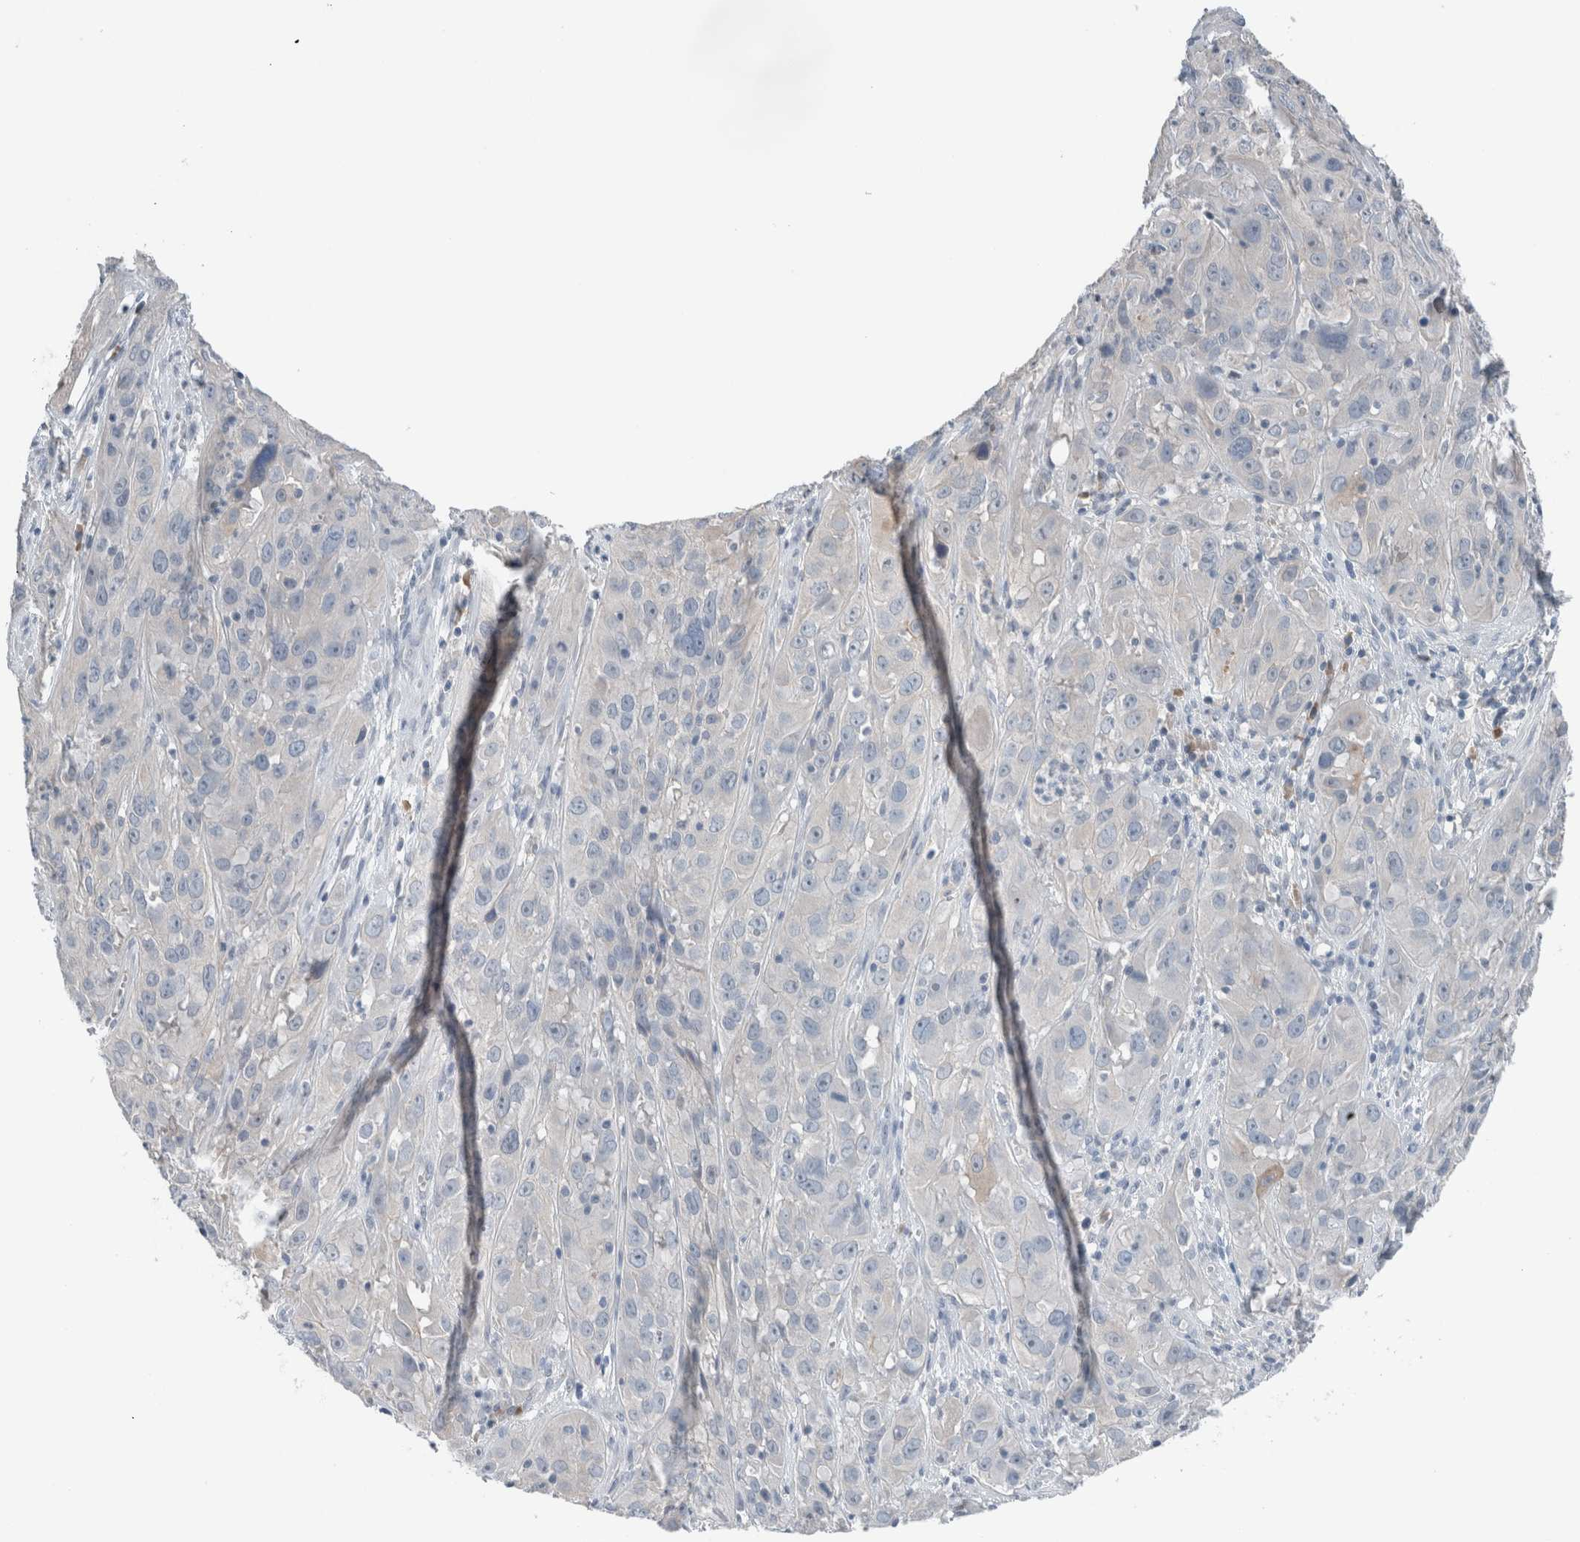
{"staining": {"intensity": "negative", "quantity": "none", "location": "none"}, "tissue": "cervical cancer", "cell_type": "Tumor cells", "image_type": "cancer", "snomed": [{"axis": "morphology", "description": "Squamous cell carcinoma, NOS"}, {"axis": "topography", "description": "Cervix"}], "caption": "Tumor cells show no significant protein positivity in cervical cancer (squamous cell carcinoma).", "gene": "DUOX1", "patient": {"sex": "female", "age": 32}}